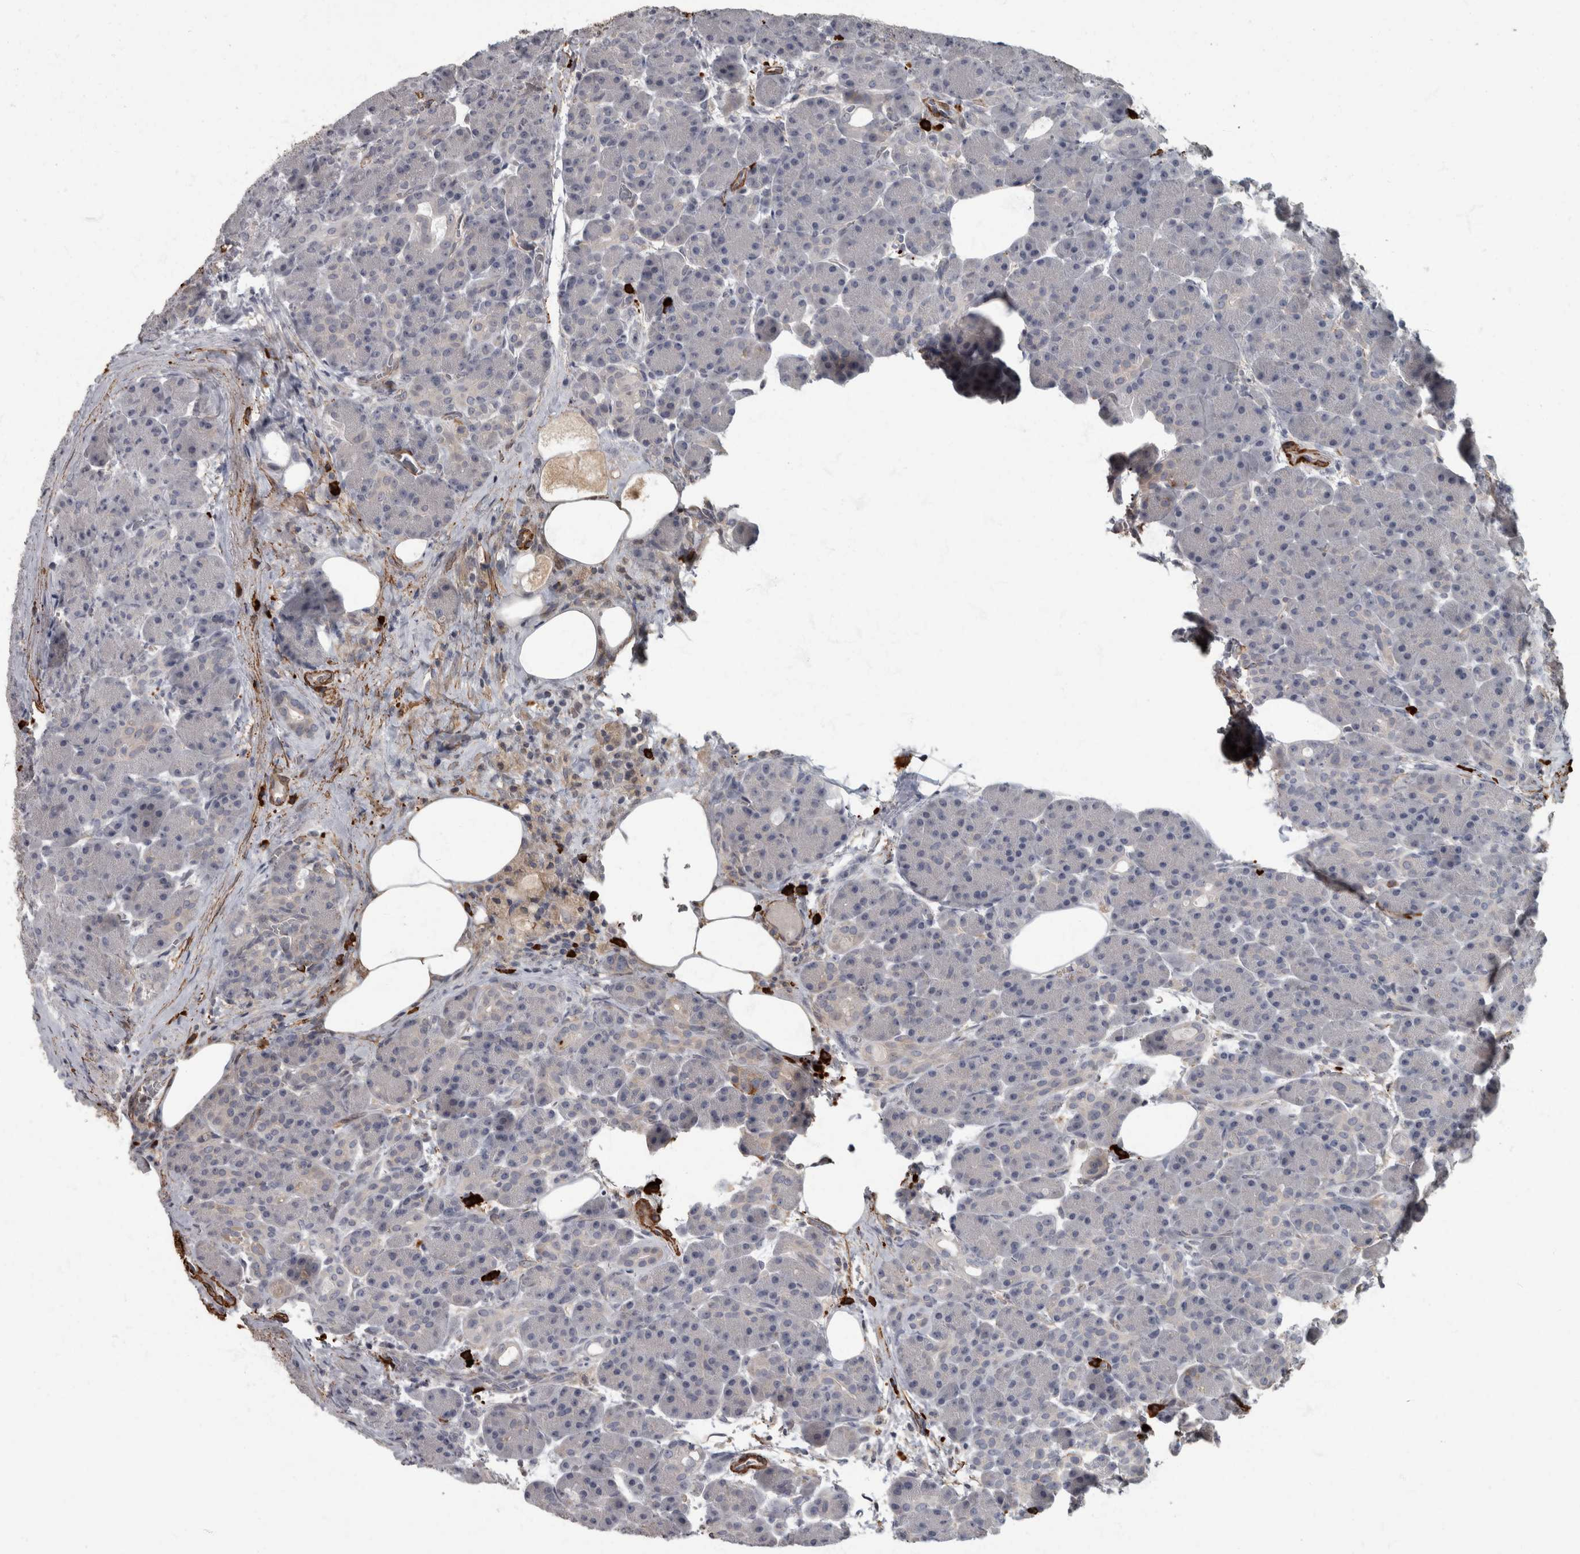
{"staining": {"intensity": "negative", "quantity": "none", "location": "none"}, "tissue": "pancreas", "cell_type": "Exocrine glandular cells", "image_type": "normal", "snomed": [{"axis": "morphology", "description": "Normal tissue, NOS"}, {"axis": "topography", "description": "Pancreas"}], "caption": "Image shows no protein positivity in exocrine glandular cells of unremarkable pancreas. (Stains: DAB IHC with hematoxylin counter stain, Microscopy: brightfield microscopy at high magnification).", "gene": "MASTL", "patient": {"sex": "male", "age": 63}}